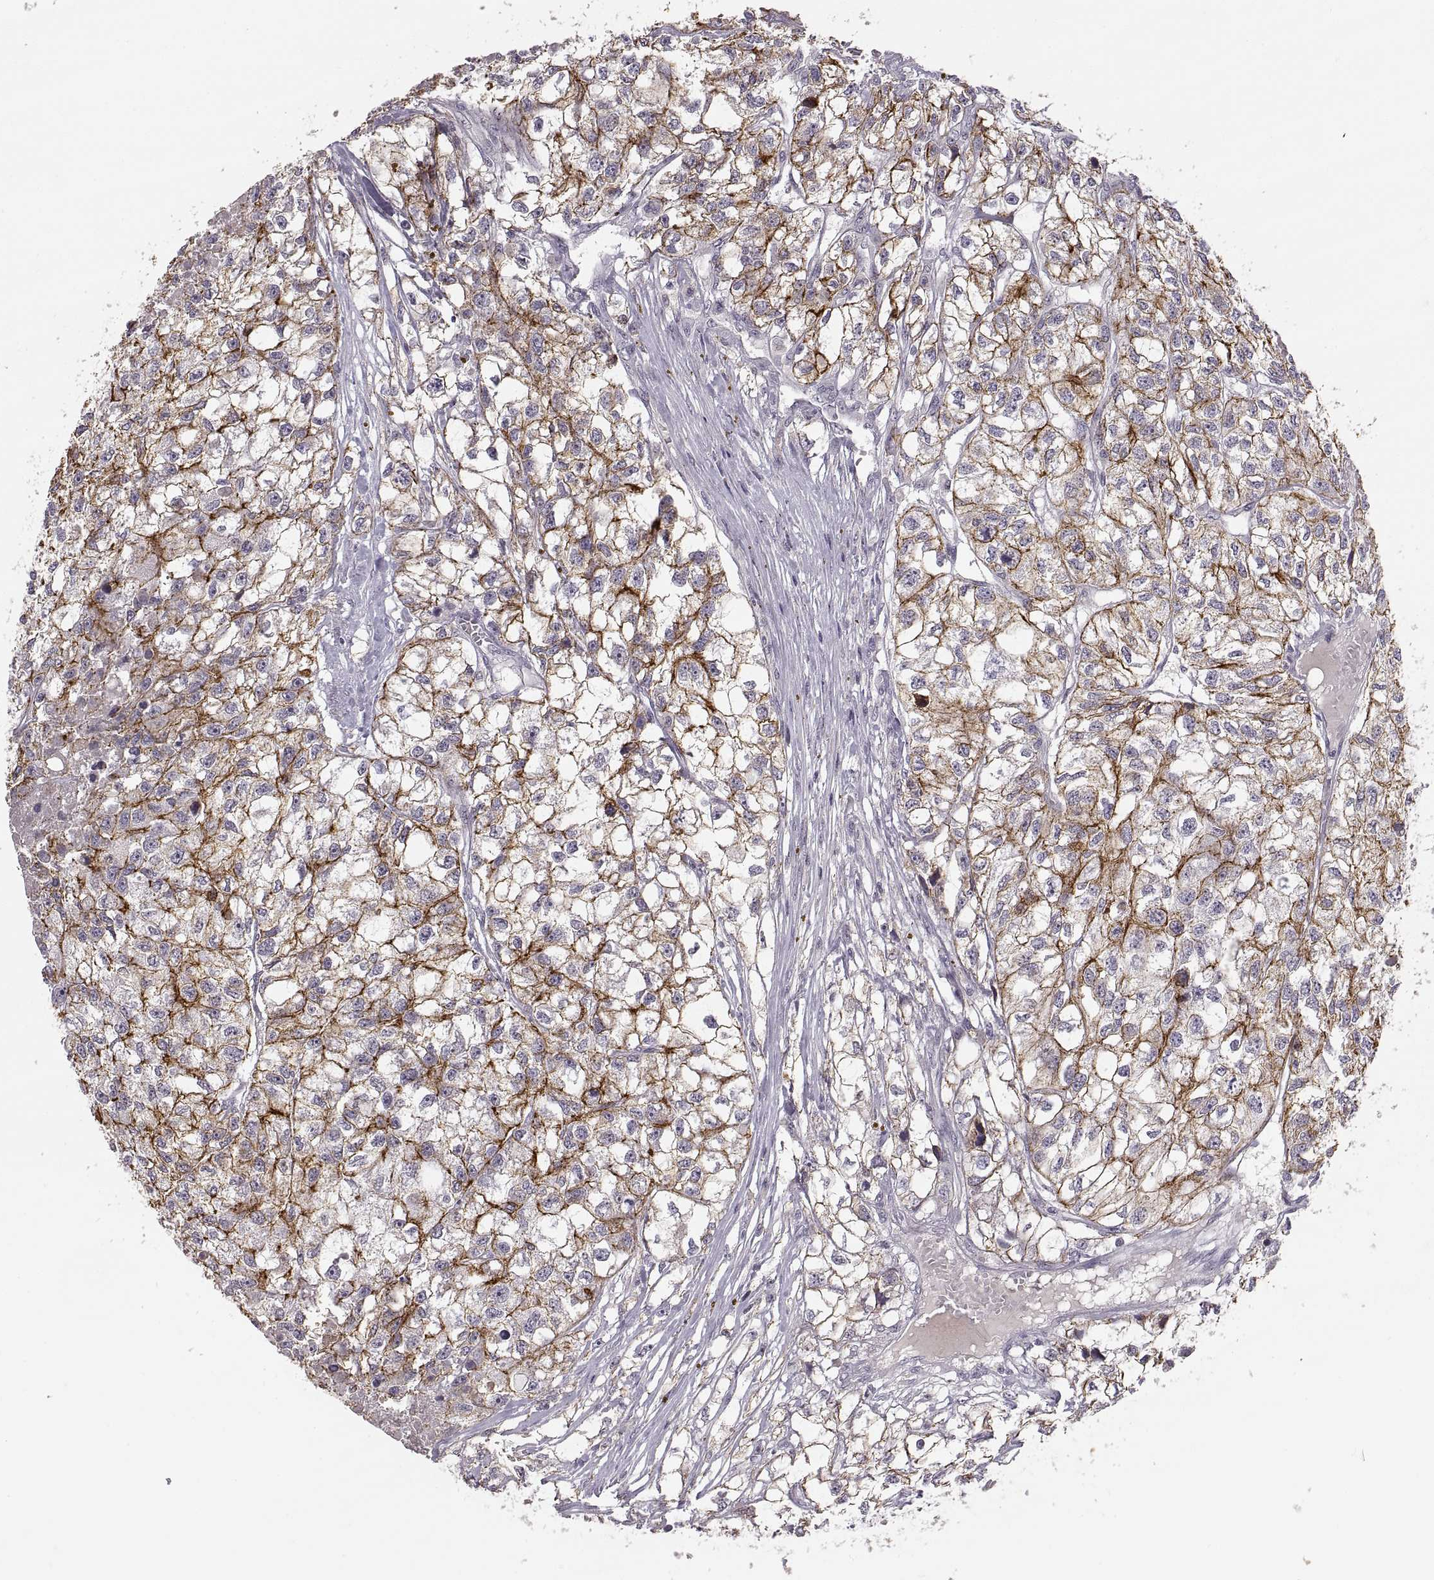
{"staining": {"intensity": "strong", "quantity": "25%-75%", "location": "cytoplasmic/membranous"}, "tissue": "renal cancer", "cell_type": "Tumor cells", "image_type": "cancer", "snomed": [{"axis": "morphology", "description": "Adenocarcinoma, NOS"}, {"axis": "topography", "description": "Kidney"}], "caption": "The image demonstrates immunohistochemical staining of renal cancer. There is strong cytoplasmic/membranous staining is seen in approximately 25%-75% of tumor cells. (Brightfield microscopy of DAB IHC at high magnification).", "gene": "CDH2", "patient": {"sex": "male", "age": 56}}